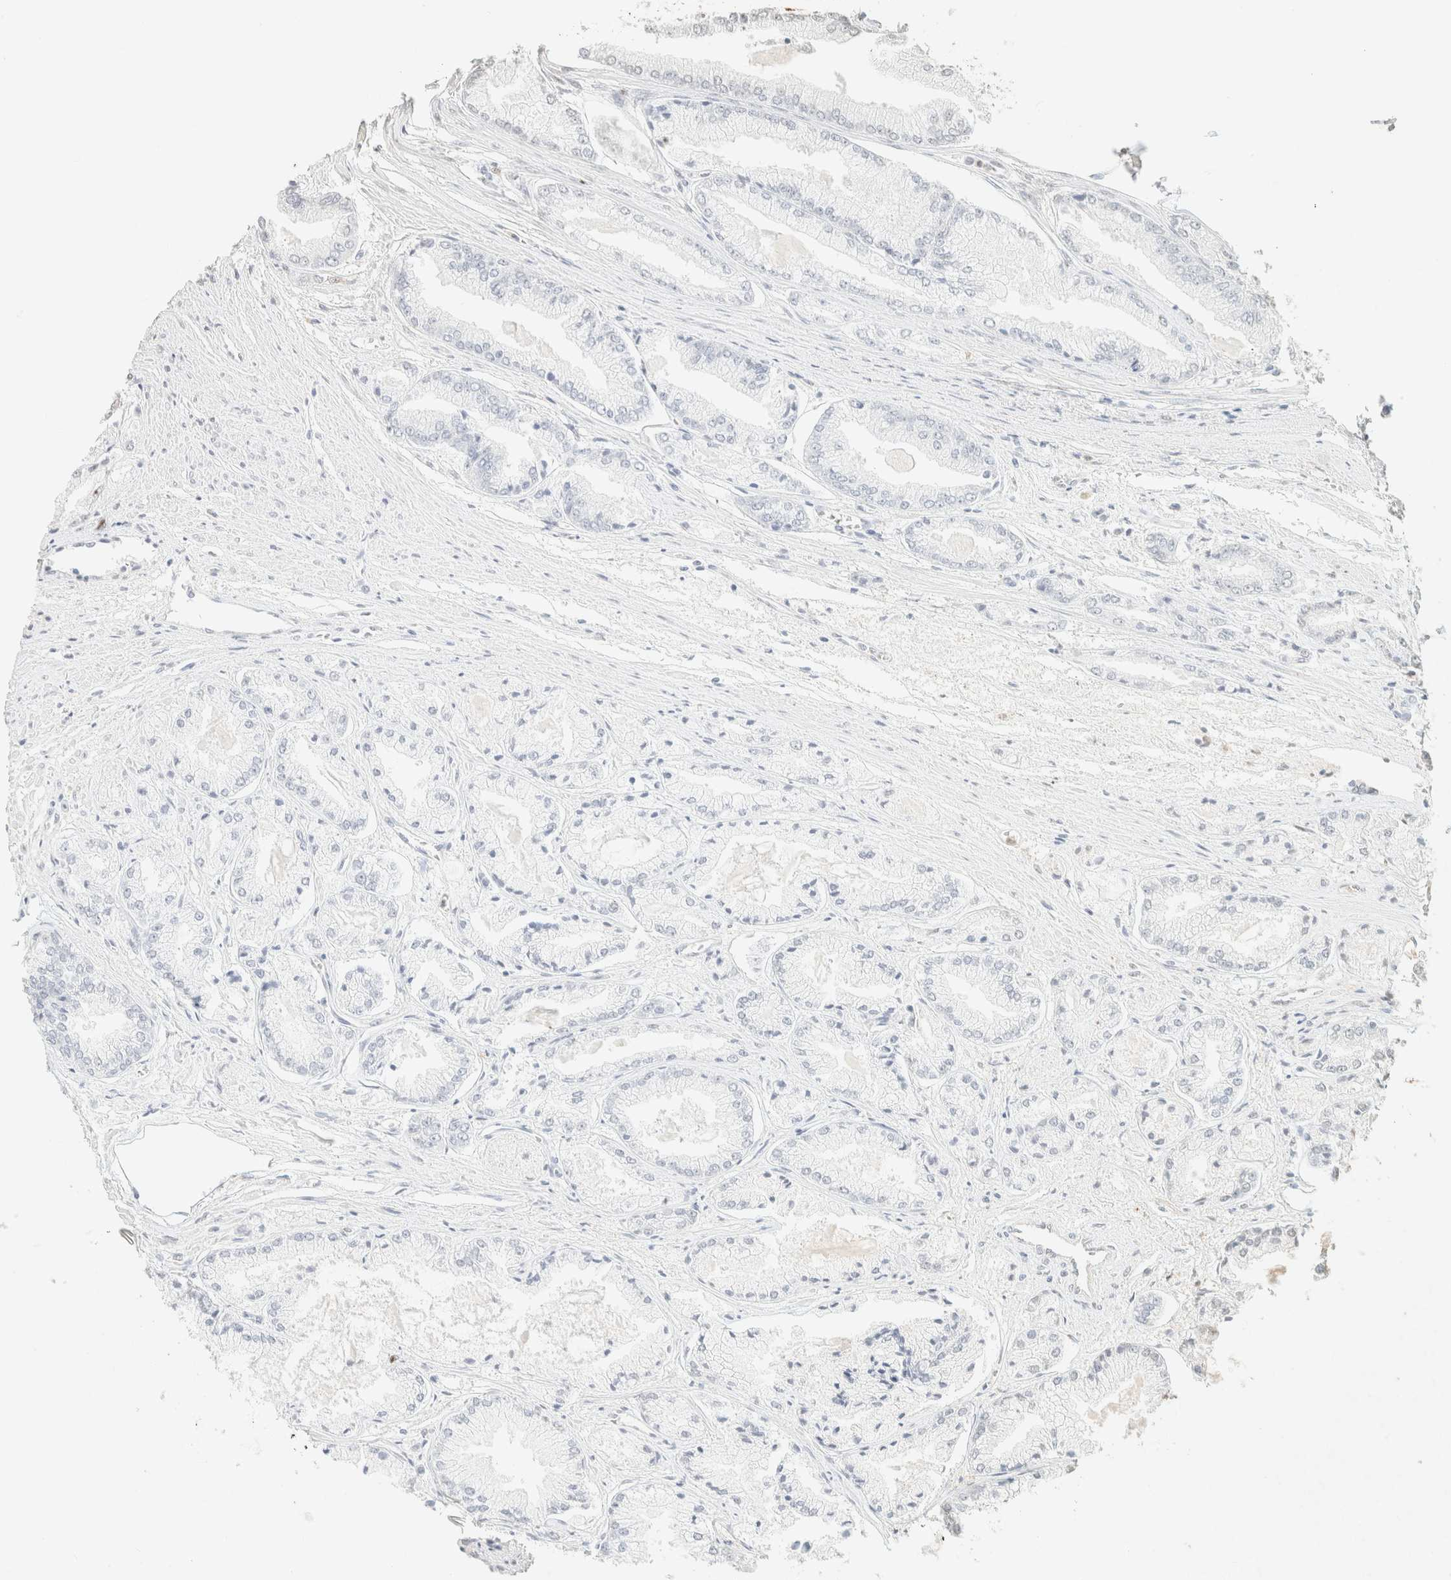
{"staining": {"intensity": "negative", "quantity": "none", "location": "none"}, "tissue": "prostate cancer", "cell_type": "Tumor cells", "image_type": "cancer", "snomed": [{"axis": "morphology", "description": "Adenocarcinoma, Low grade"}, {"axis": "topography", "description": "Prostate"}], "caption": "A photomicrograph of human prostate cancer (low-grade adenocarcinoma) is negative for staining in tumor cells. (Stains: DAB (3,3'-diaminobenzidine) immunohistochemistry with hematoxylin counter stain, Microscopy: brightfield microscopy at high magnification).", "gene": "S100A13", "patient": {"sex": "male", "age": 52}}